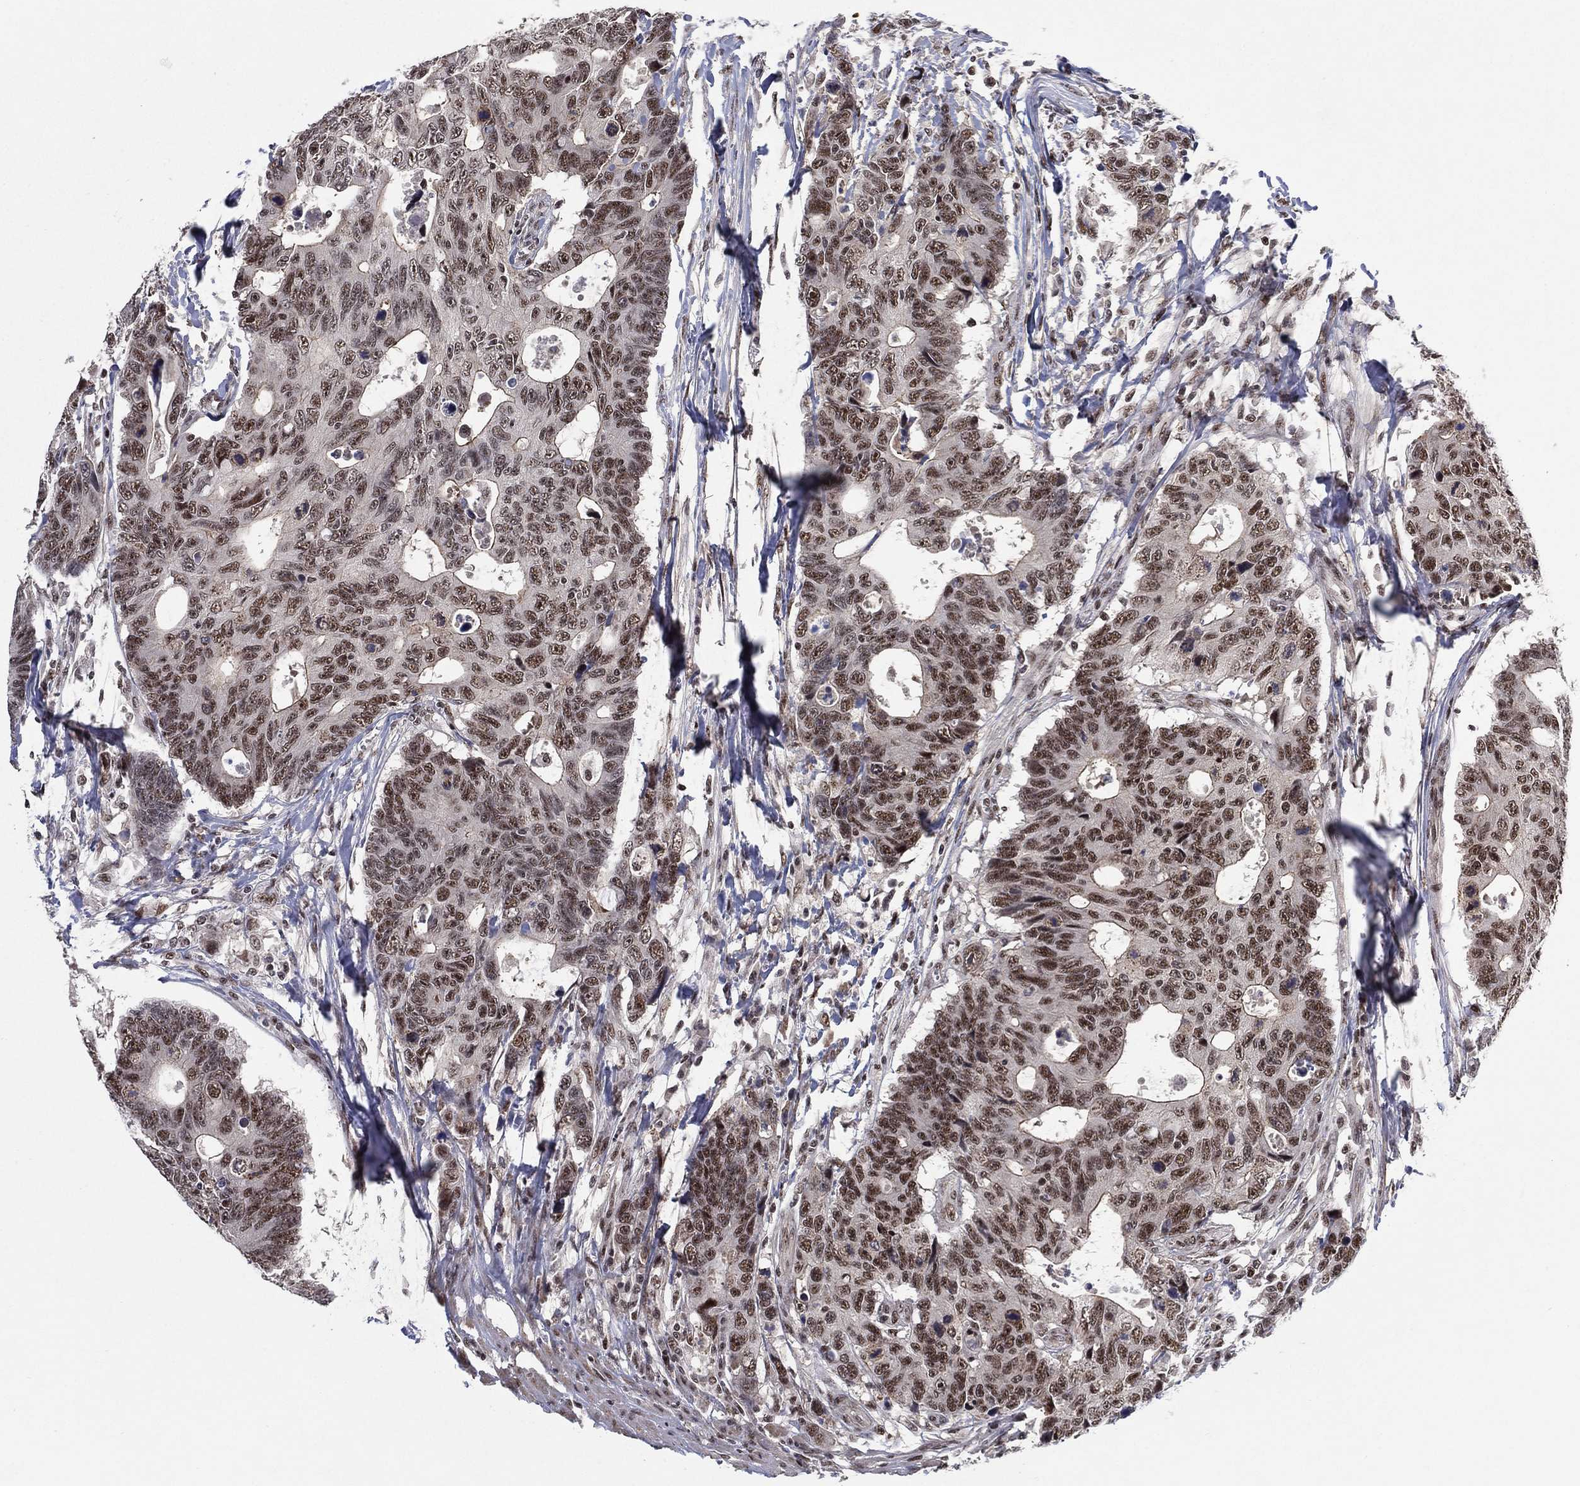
{"staining": {"intensity": "moderate", "quantity": ">75%", "location": "nuclear"}, "tissue": "colorectal cancer", "cell_type": "Tumor cells", "image_type": "cancer", "snomed": [{"axis": "morphology", "description": "Adenocarcinoma, NOS"}, {"axis": "topography", "description": "Colon"}], "caption": "Human colorectal cancer stained with a protein marker exhibits moderate staining in tumor cells.", "gene": "DGCR8", "patient": {"sex": "female", "age": 77}}